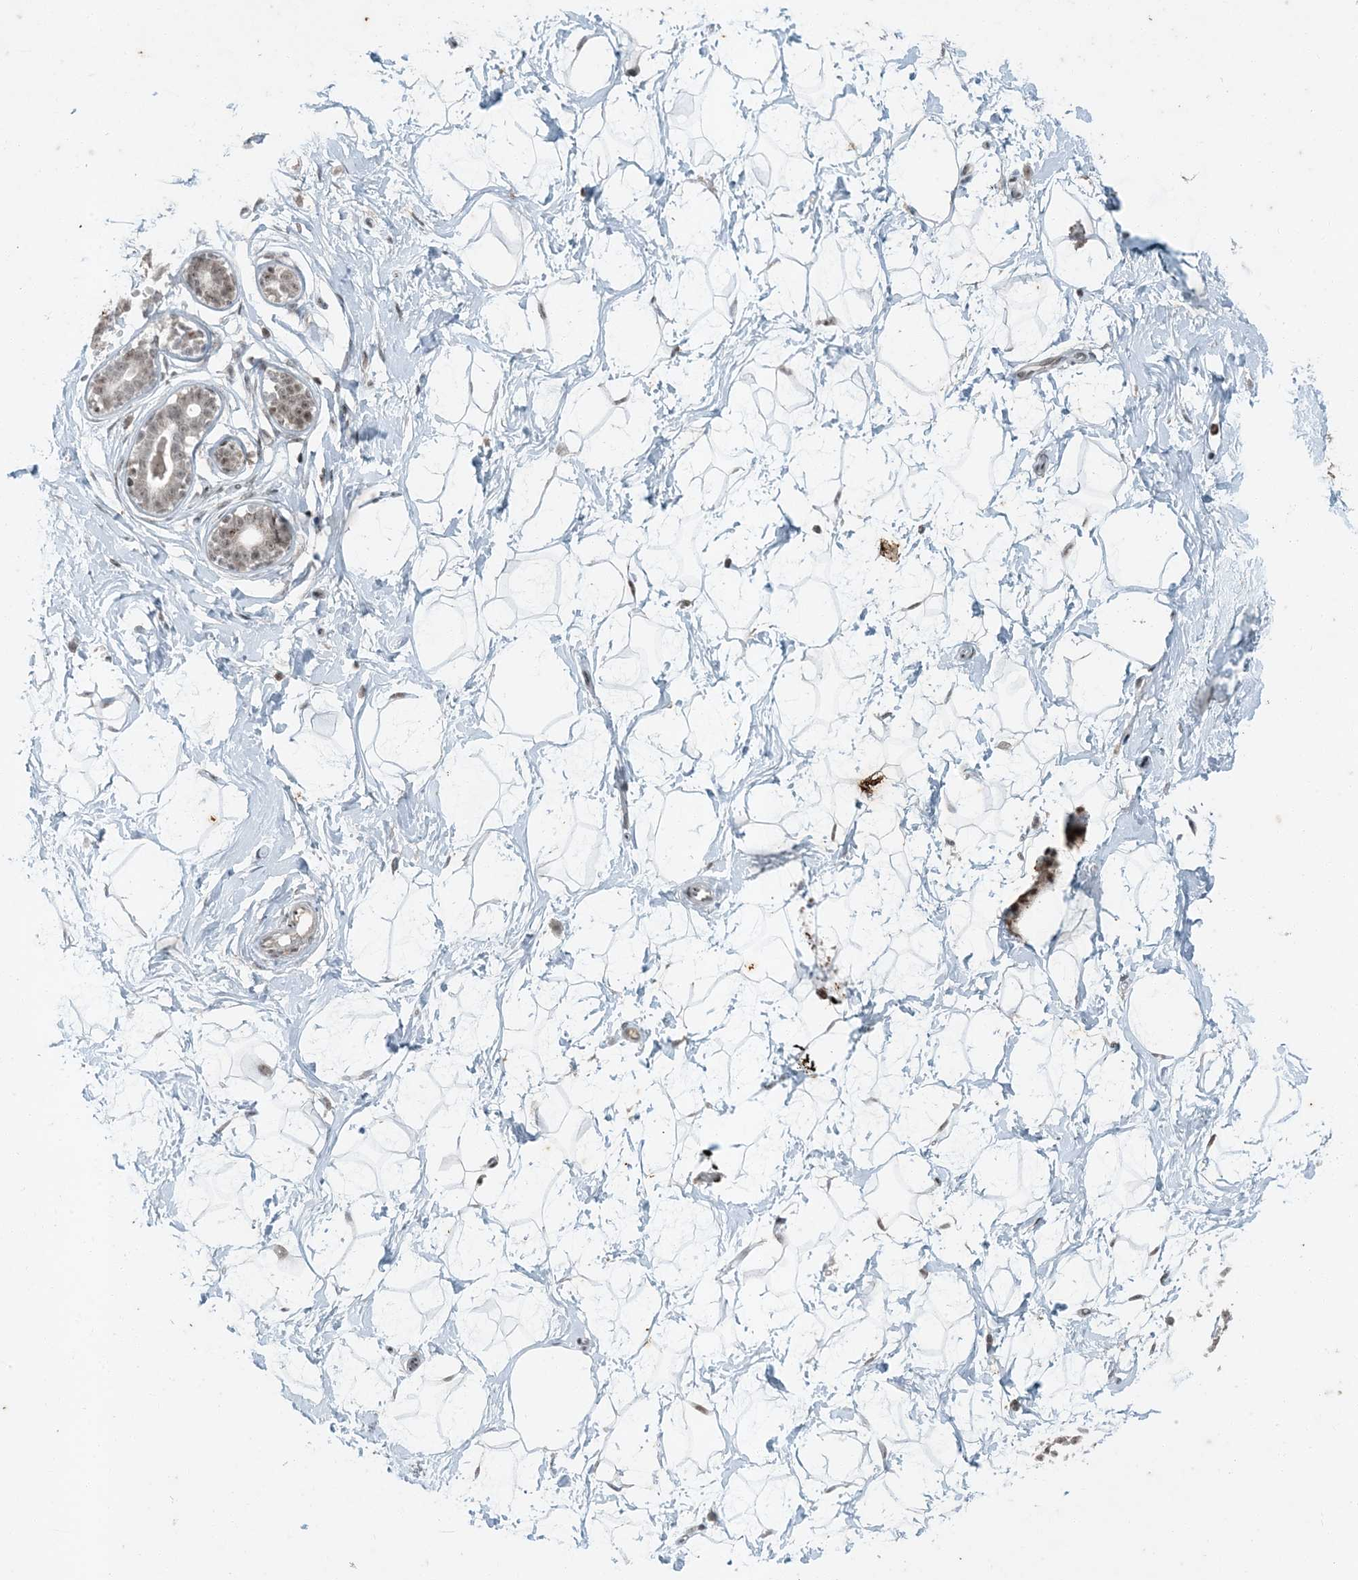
{"staining": {"intensity": "weak", "quantity": ">75%", "location": "nuclear"}, "tissue": "breast", "cell_type": "Adipocytes", "image_type": "normal", "snomed": [{"axis": "morphology", "description": "Normal tissue, NOS"}, {"axis": "morphology", "description": "Adenoma, NOS"}, {"axis": "topography", "description": "Breast"}], "caption": "The micrograph shows staining of benign breast, revealing weak nuclear protein expression (brown color) within adipocytes. (brown staining indicates protein expression, while blue staining denotes nuclei).", "gene": "TADA2B", "patient": {"sex": "female", "age": 23}}